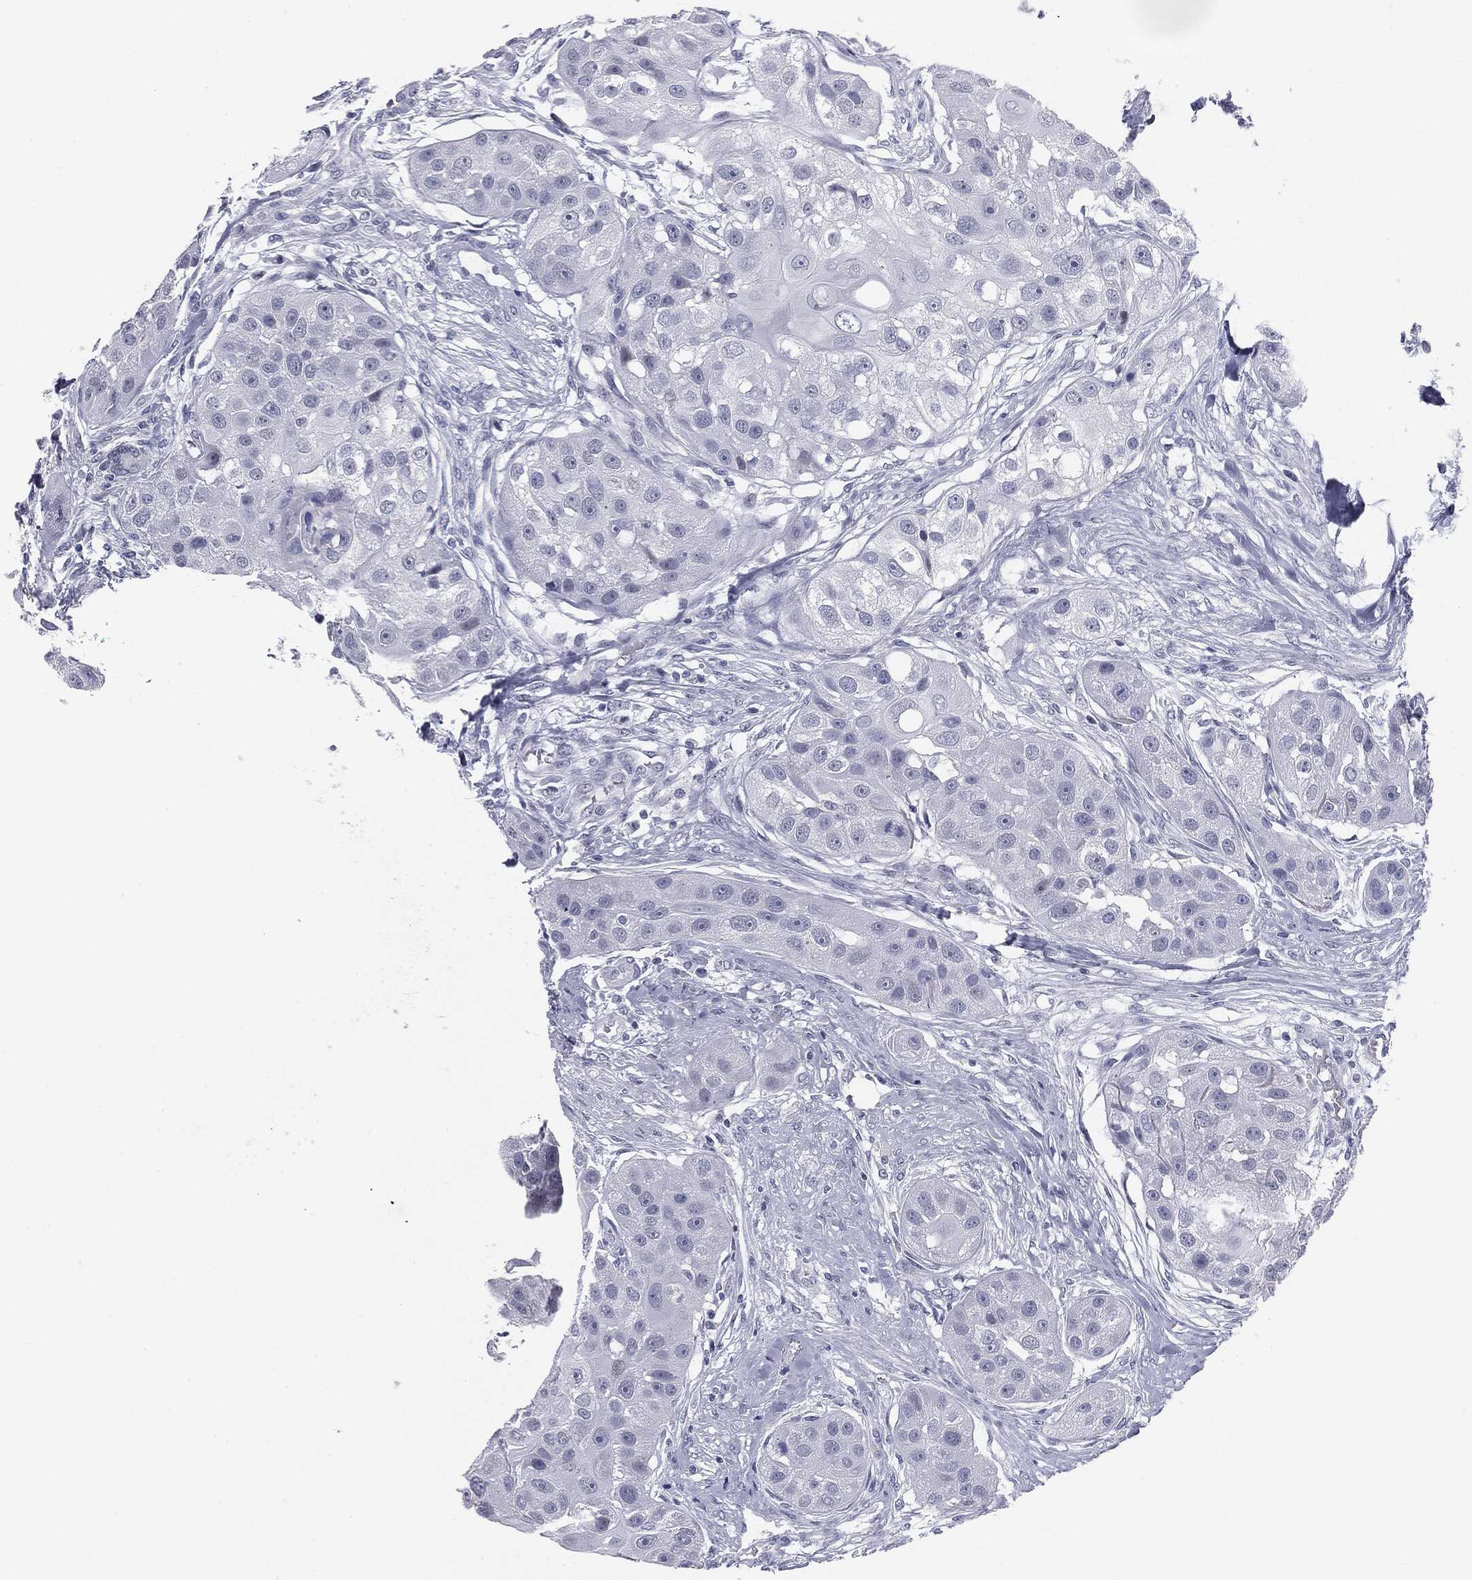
{"staining": {"intensity": "negative", "quantity": "none", "location": "none"}, "tissue": "head and neck cancer", "cell_type": "Tumor cells", "image_type": "cancer", "snomed": [{"axis": "morphology", "description": "Normal tissue, NOS"}, {"axis": "morphology", "description": "Squamous cell carcinoma, NOS"}, {"axis": "topography", "description": "Skeletal muscle"}, {"axis": "topography", "description": "Head-Neck"}], "caption": "Immunohistochemistry (IHC) of human head and neck cancer (squamous cell carcinoma) shows no staining in tumor cells.", "gene": "TPO", "patient": {"sex": "male", "age": 51}}